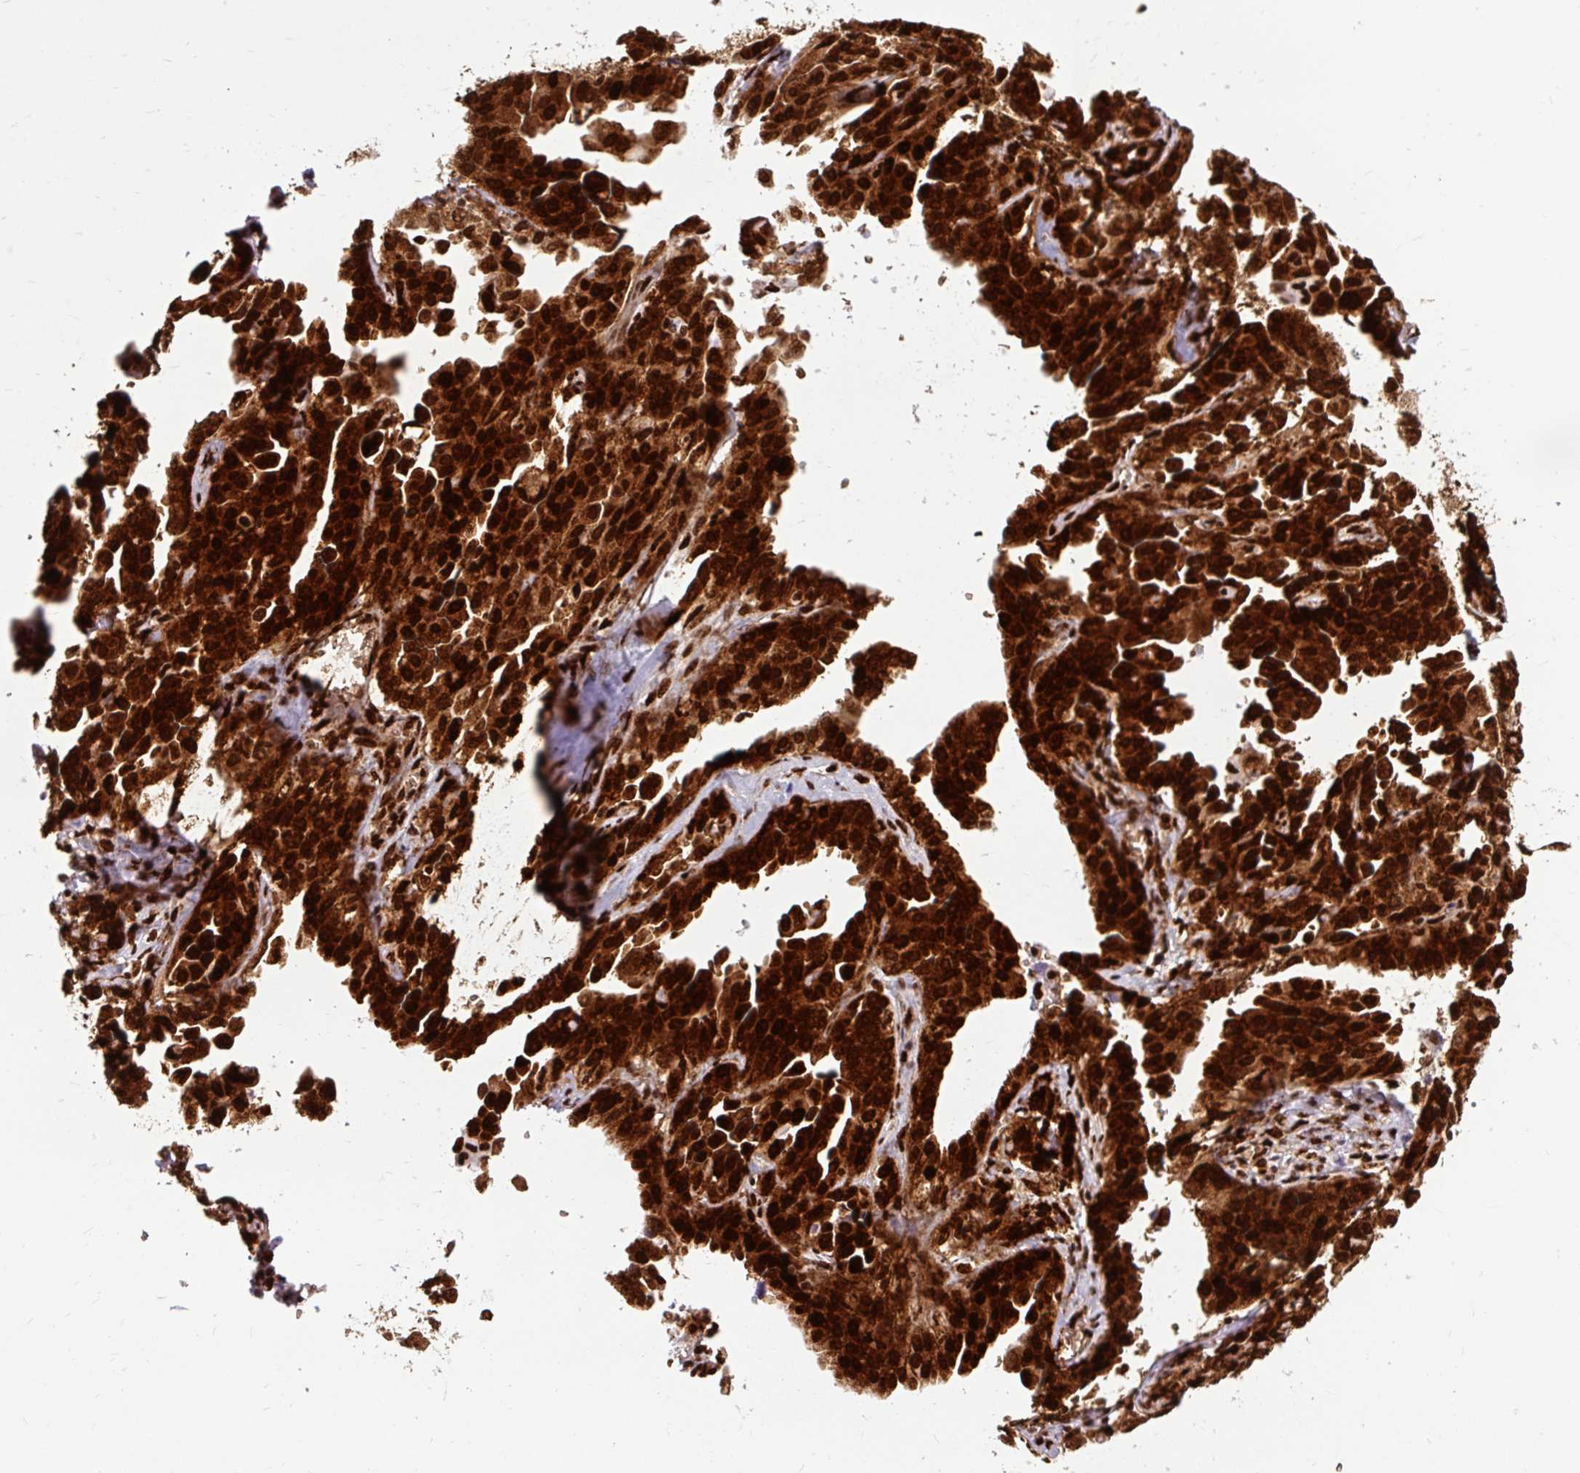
{"staining": {"intensity": "strong", "quantity": ">75%", "location": "nuclear"}, "tissue": "ovarian cancer", "cell_type": "Tumor cells", "image_type": "cancer", "snomed": [{"axis": "morphology", "description": "Cystadenocarcinoma, serous, NOS"}, {"axis": "topography", "description": "Ovary"}], "caption": "The immunohistochemical stain shows strong nuclear expression in tumor cells of ovarian cancer (serous cystadenocarcinoma) tissue. Immunohistochemistry stains the protein of interest in brown and the nuclei are stained blue.", "gene": "FUS", "patient": {"sex": "female", "age": 75}}